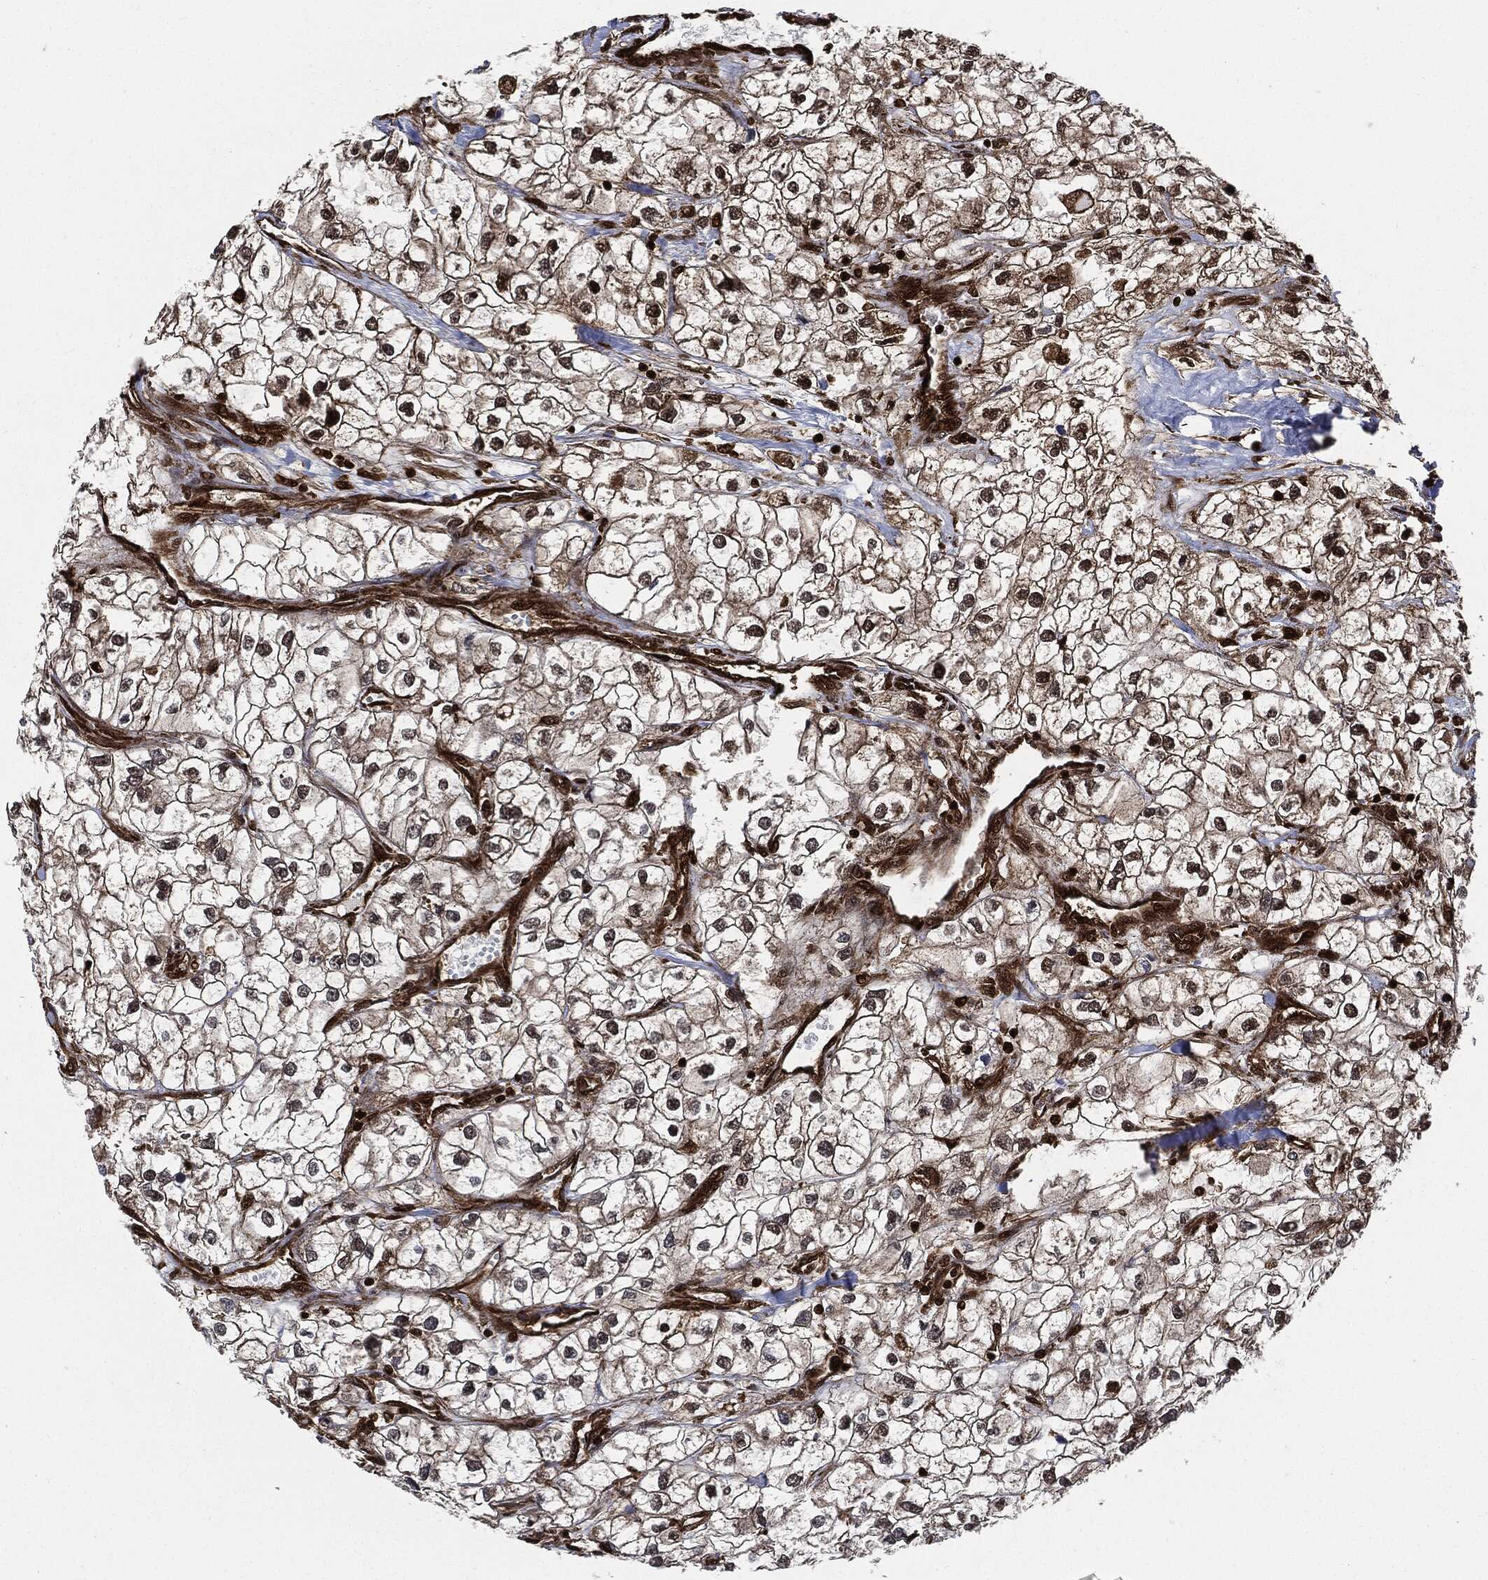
{"staining": {"intensity": "strong", "quantity": "25%-75%", "location": "cytoplasmic/membranous,nuclear"}, "tissue": "renal cancer", "cell_type": "Tumor cells", "image_type": "cancer", "snomed": [{"axis": "morphology", "description": "Adenocarcinoma, NOS"}, {"axis": "topography", "description": "Kidney"}], "caption": "Strong cytoplasmic/membranous and nuclear expression is seen in approximately 25%-75% of tumor cells in renal cancer. (brown staining indicates protein expression, while blue staining denotes nuclei).", "gene": "YWHAB", "patient": {"sex": "male", "age": 59}}